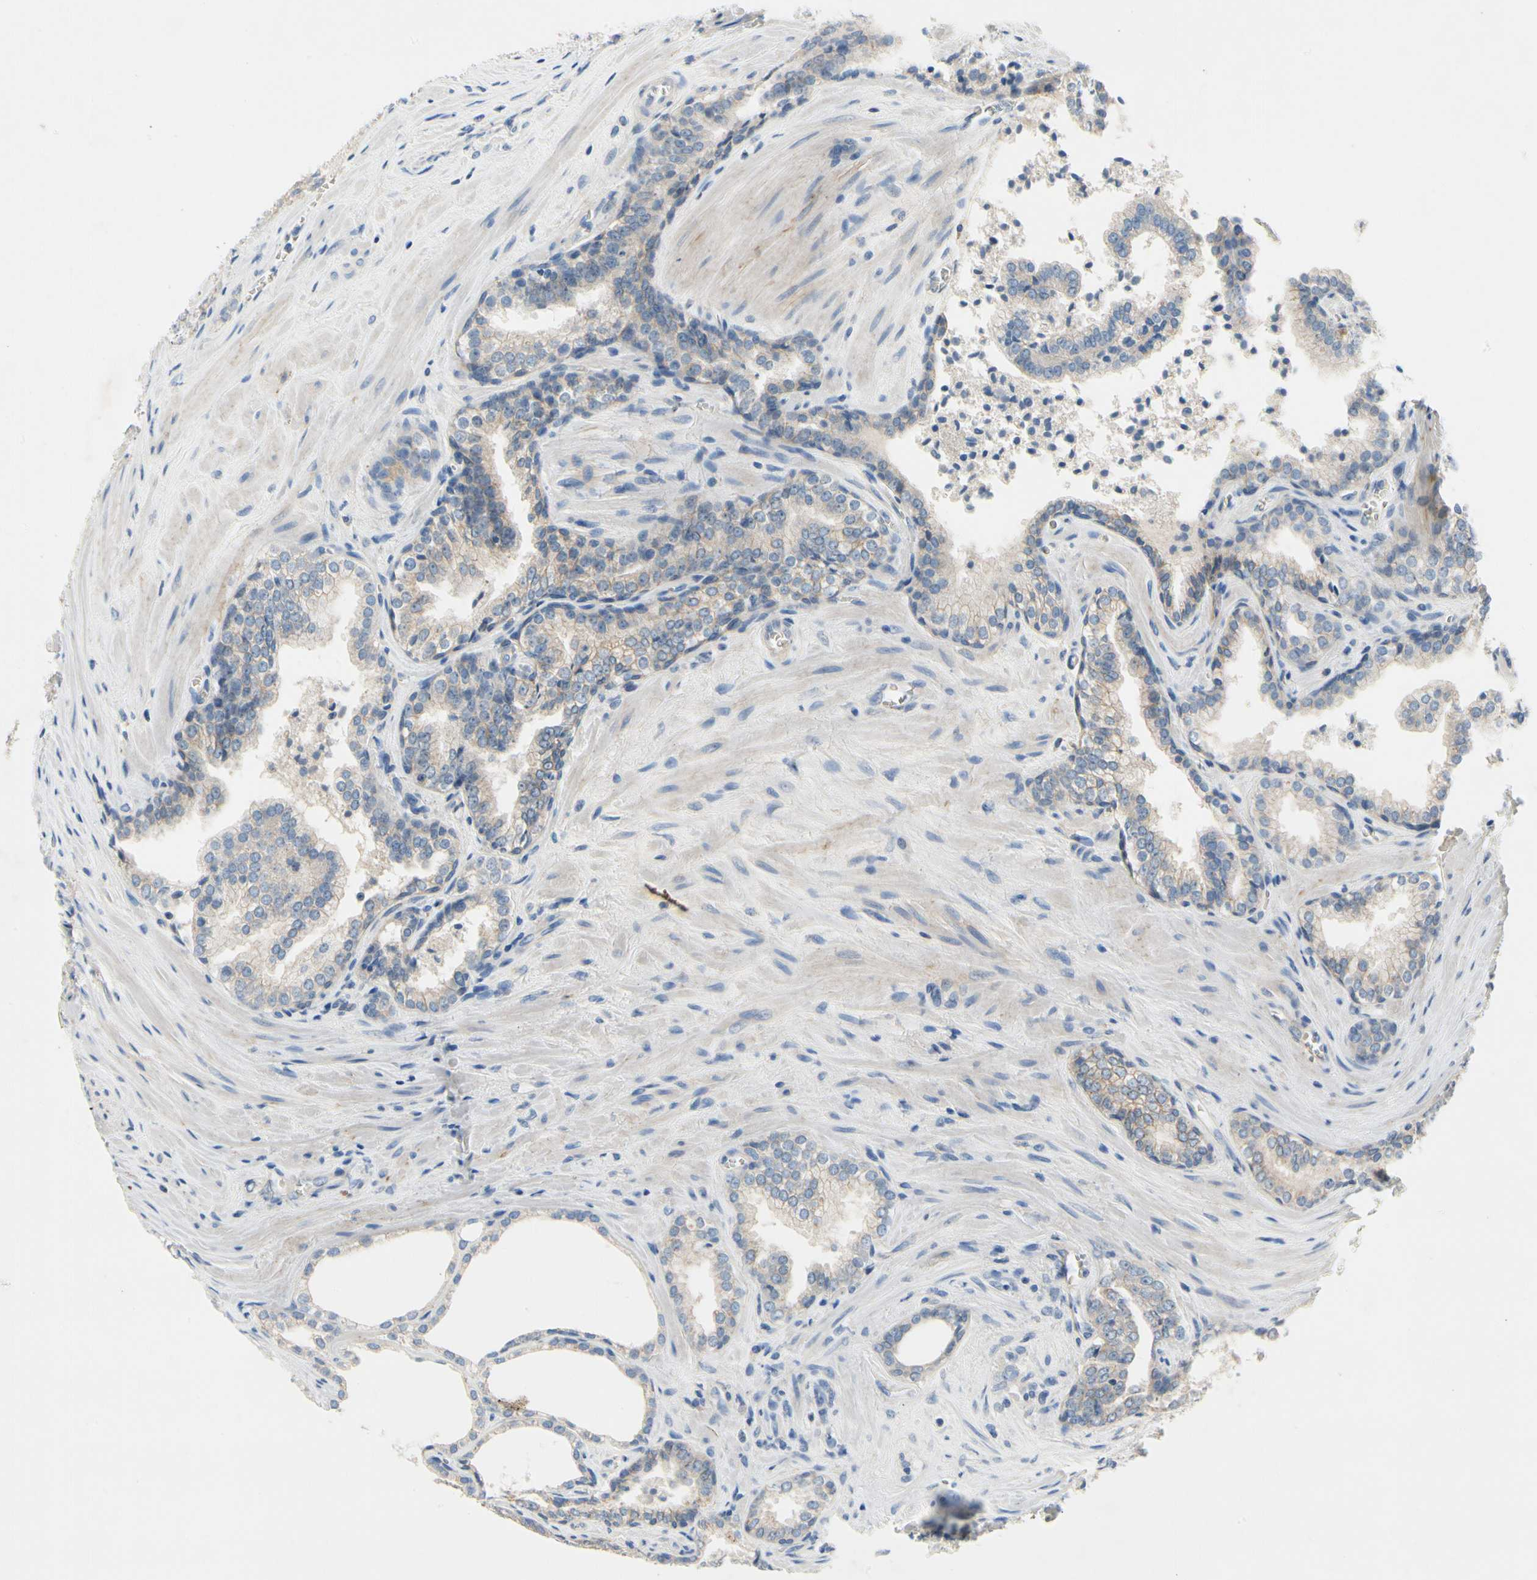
{"staining": {"intensity": "weak", "quantity": "25%-75%", "location": "cytoplasmic/membranous"}, "tissue": "prostate cancer", "cell_type": "Tumor cells", "image_type": "cancer", "snomed": [{"axis": "morphology", "description": "Adenocarcinoma, Low grade"}, {"axis": "topography", "description": "Prostate"}], "caption": "Protein staining of prostate low-grade adenocarcinoma tissue demonstrates weak cytoplasmic/membranous positivity in approximately 25%-75% of tumor cells.", "gene": "CA14", "patient": {"sex": "male", "age": 60}}